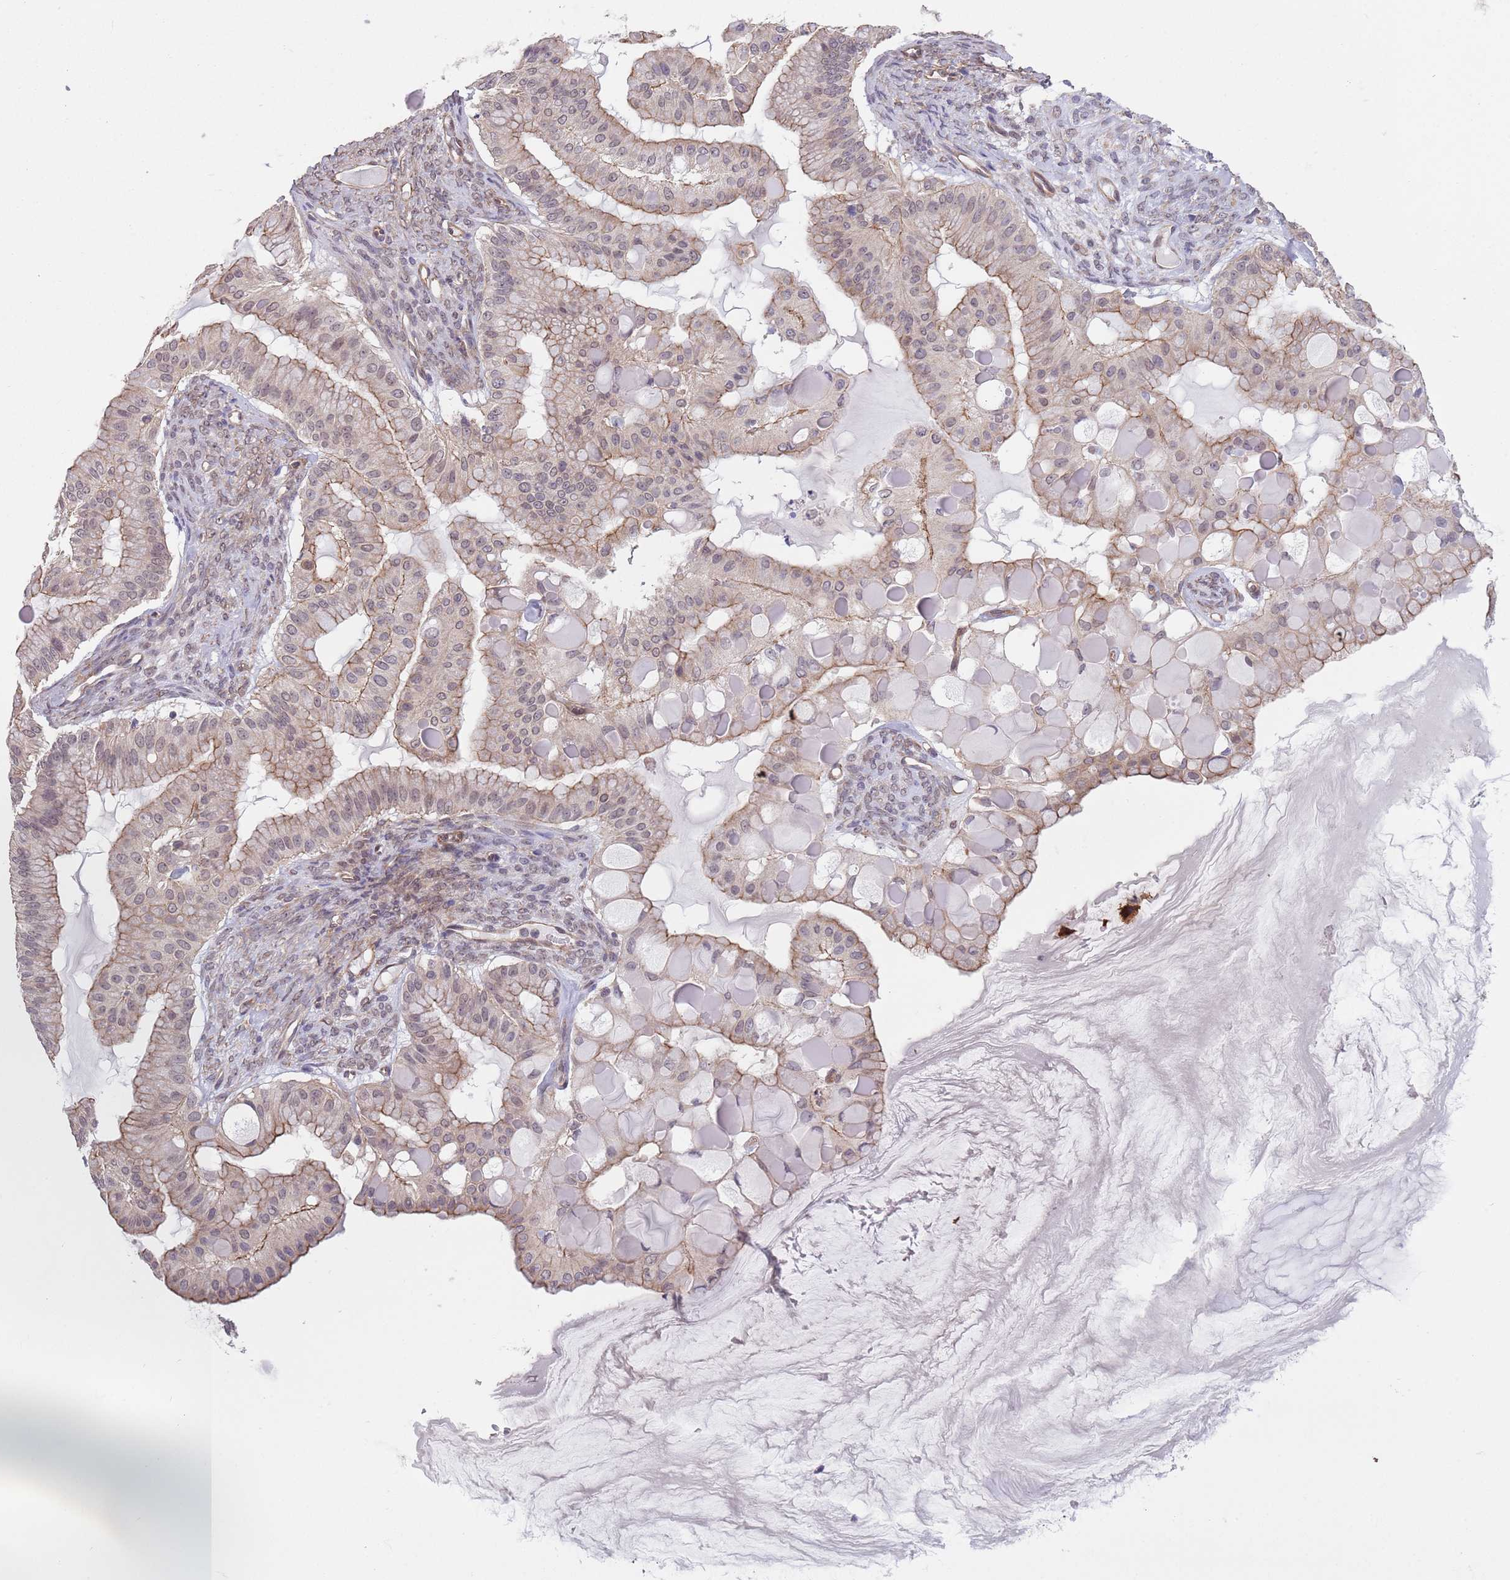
{"staining": {"intensity": "moderate", "quantity": "25%-75%", "location": "cytoplasmic/membranous,nuclear"}, "tissue": "ovarian cancer", "cell_type": "Tumor cells", "image_type": "cancer", "snomed": [{"axis": "morphology", "description": "Cystadenocarcinoma, mucinous, NOS"}, {"axis": "topography", "description": "Ovary"}], "caption": "Immunohistochemistry (IHC) image of neoplastic tissue: human ovarian cancer (mucinous cystadenocarcinoma) stained using immunohistochemistry (IHC) reveals medium levels of moderate protein expression localized specifically in the cytoplasmic/membranous and nuclear of tumor cells, appearing as a cytoplasmic/membranous and nuclear brown color.", "gene": "CREBZF", "patient": {"sex": "female", "age": 61}}